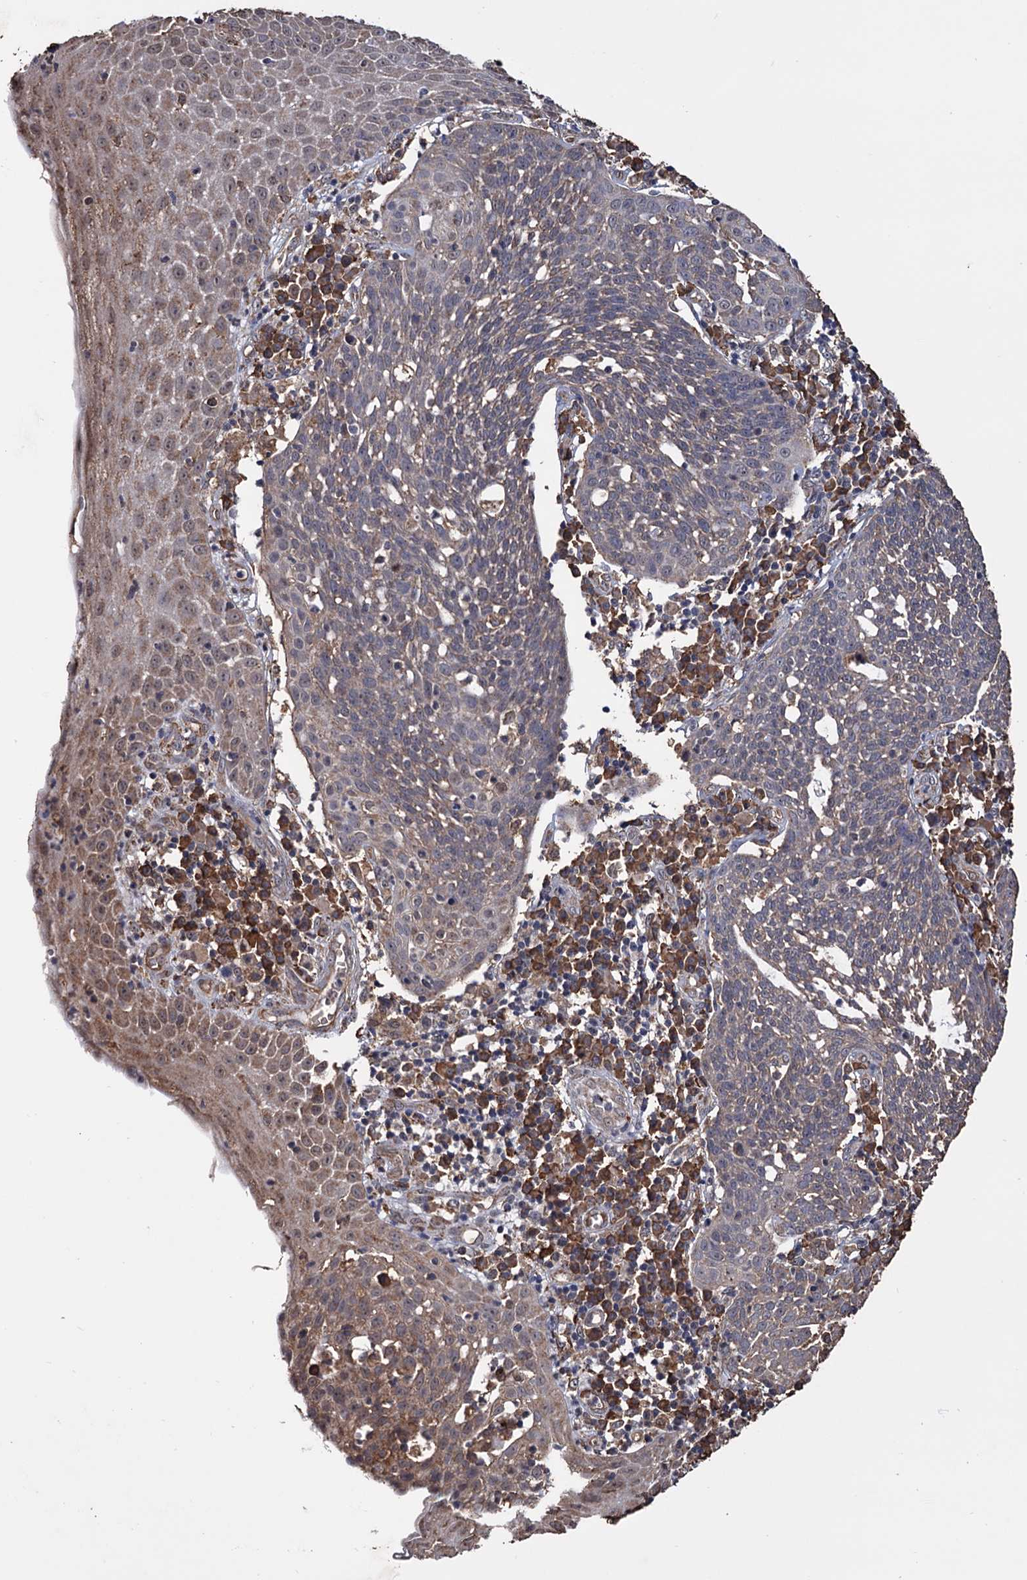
{"staining": {"intensity": "weak", "quantity": "25%-75%", "location": "cytoplasmic/membranous"}, "tissue": "cervical cancer", "cell_type": "Tumor cells", "image_type": "cancer", "snomed": [{"axis": "morphology", "description": "Squamous cell carcinoma, NOS"}, {"axis": "topography", "description": "Cervix"}], "caption": "Tumor cells reveal weak cytoplasmic/membranous expression in approximately 25%-75% of cells in squamous cell carcinoma (cervical). (DAB (3,3'-diaminobenzidine) IHC, brown staining for protein, blue staining for nuclei).", "gene": "TBC1D12", "patient": {"sex": "female", "age": 34}}